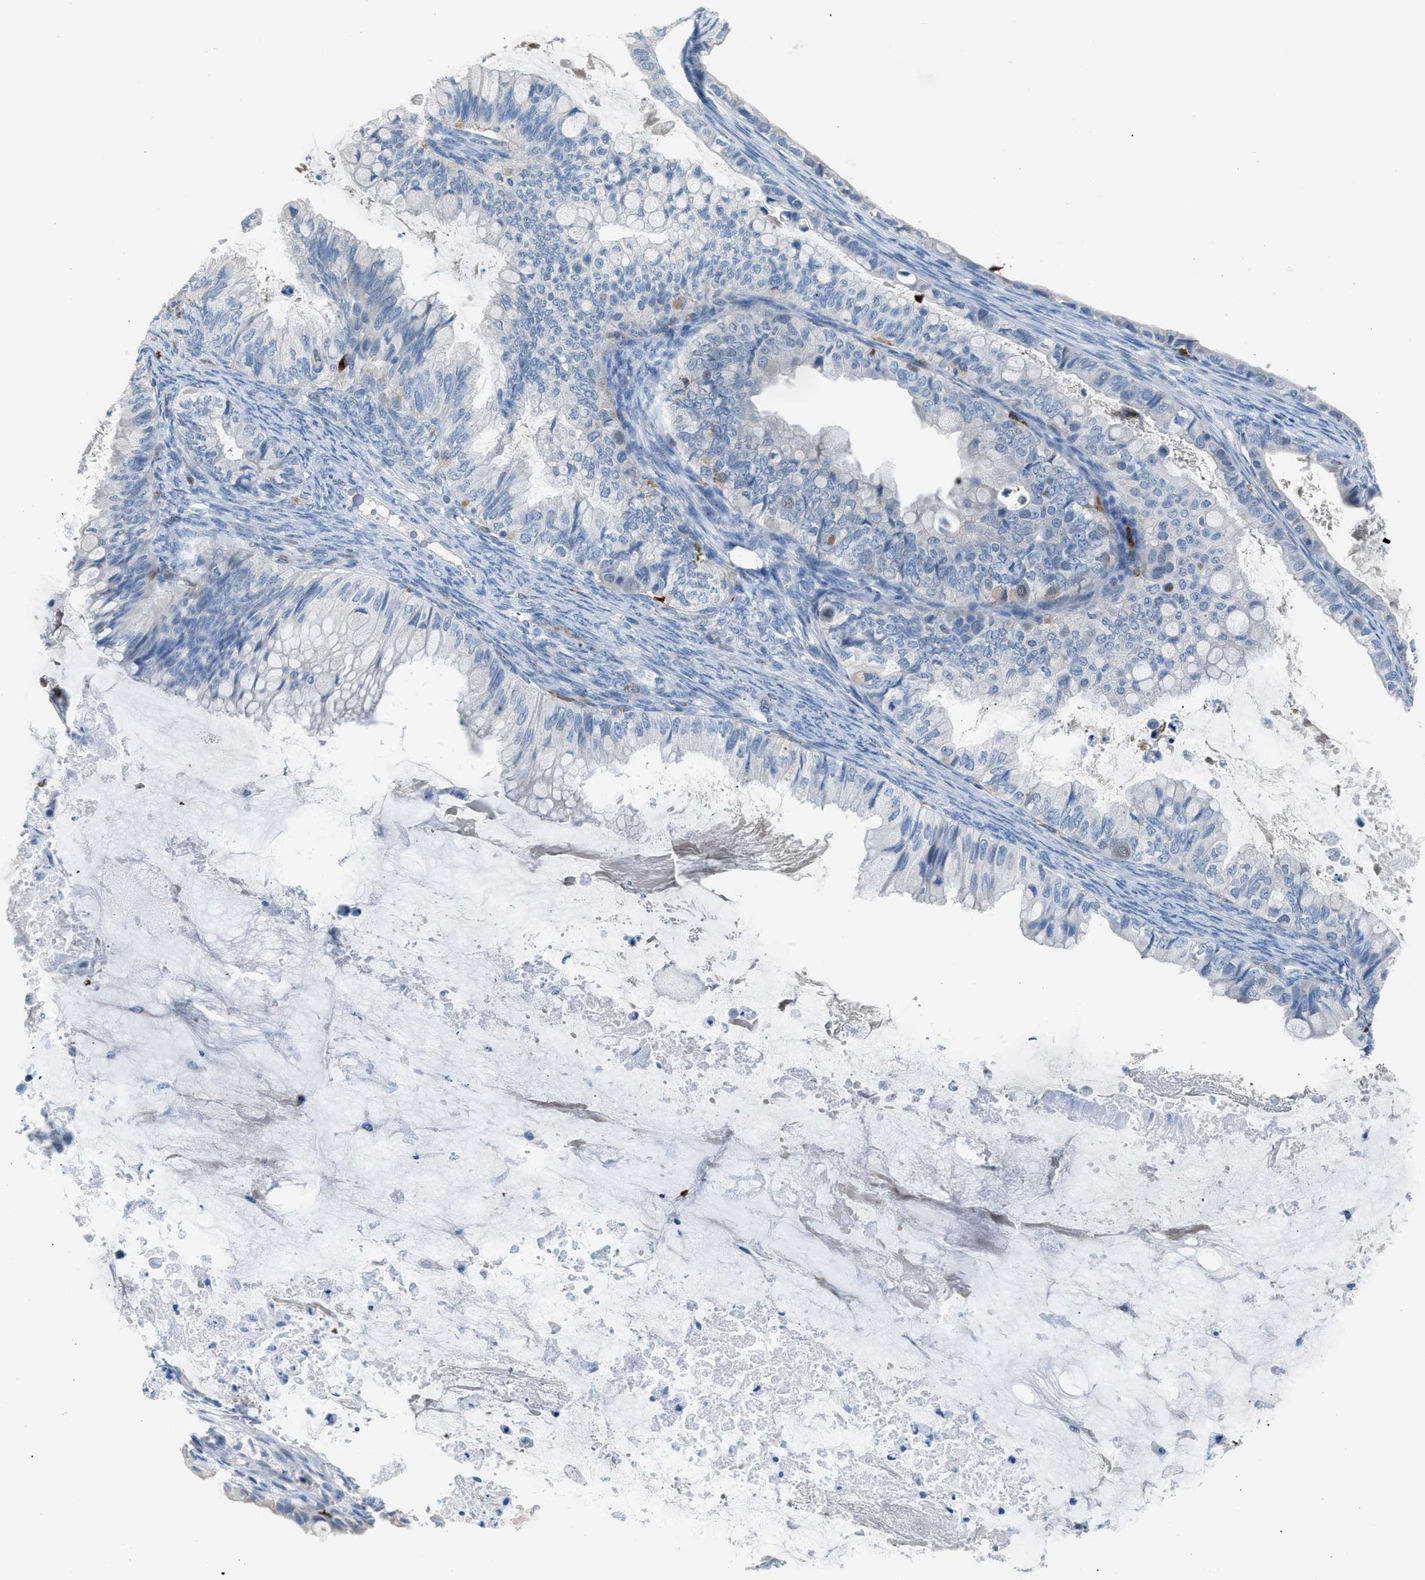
{"staining": {"intensity": "negative", "quantity": "none", "location": "none"}, "tissue": "ovarian cancer", "cell_type": "Tumor cells", "image_type": "cancer", "snomed": [{"axis": "morphology", "description": "Cystadenocarcinoma, mucinous, NOS"}, {"axis": "topography", "description": "Ovary"}], "caption": "DAB (3,3'-diaminobenzidine) immunohistochemical staining of human ovarian cancer (mucinous cystadenocarcinoma) reveals no significant expression in tumor cells.", "gene": "CLEC10A", "patient": {"sex": "female", "age": 80}}